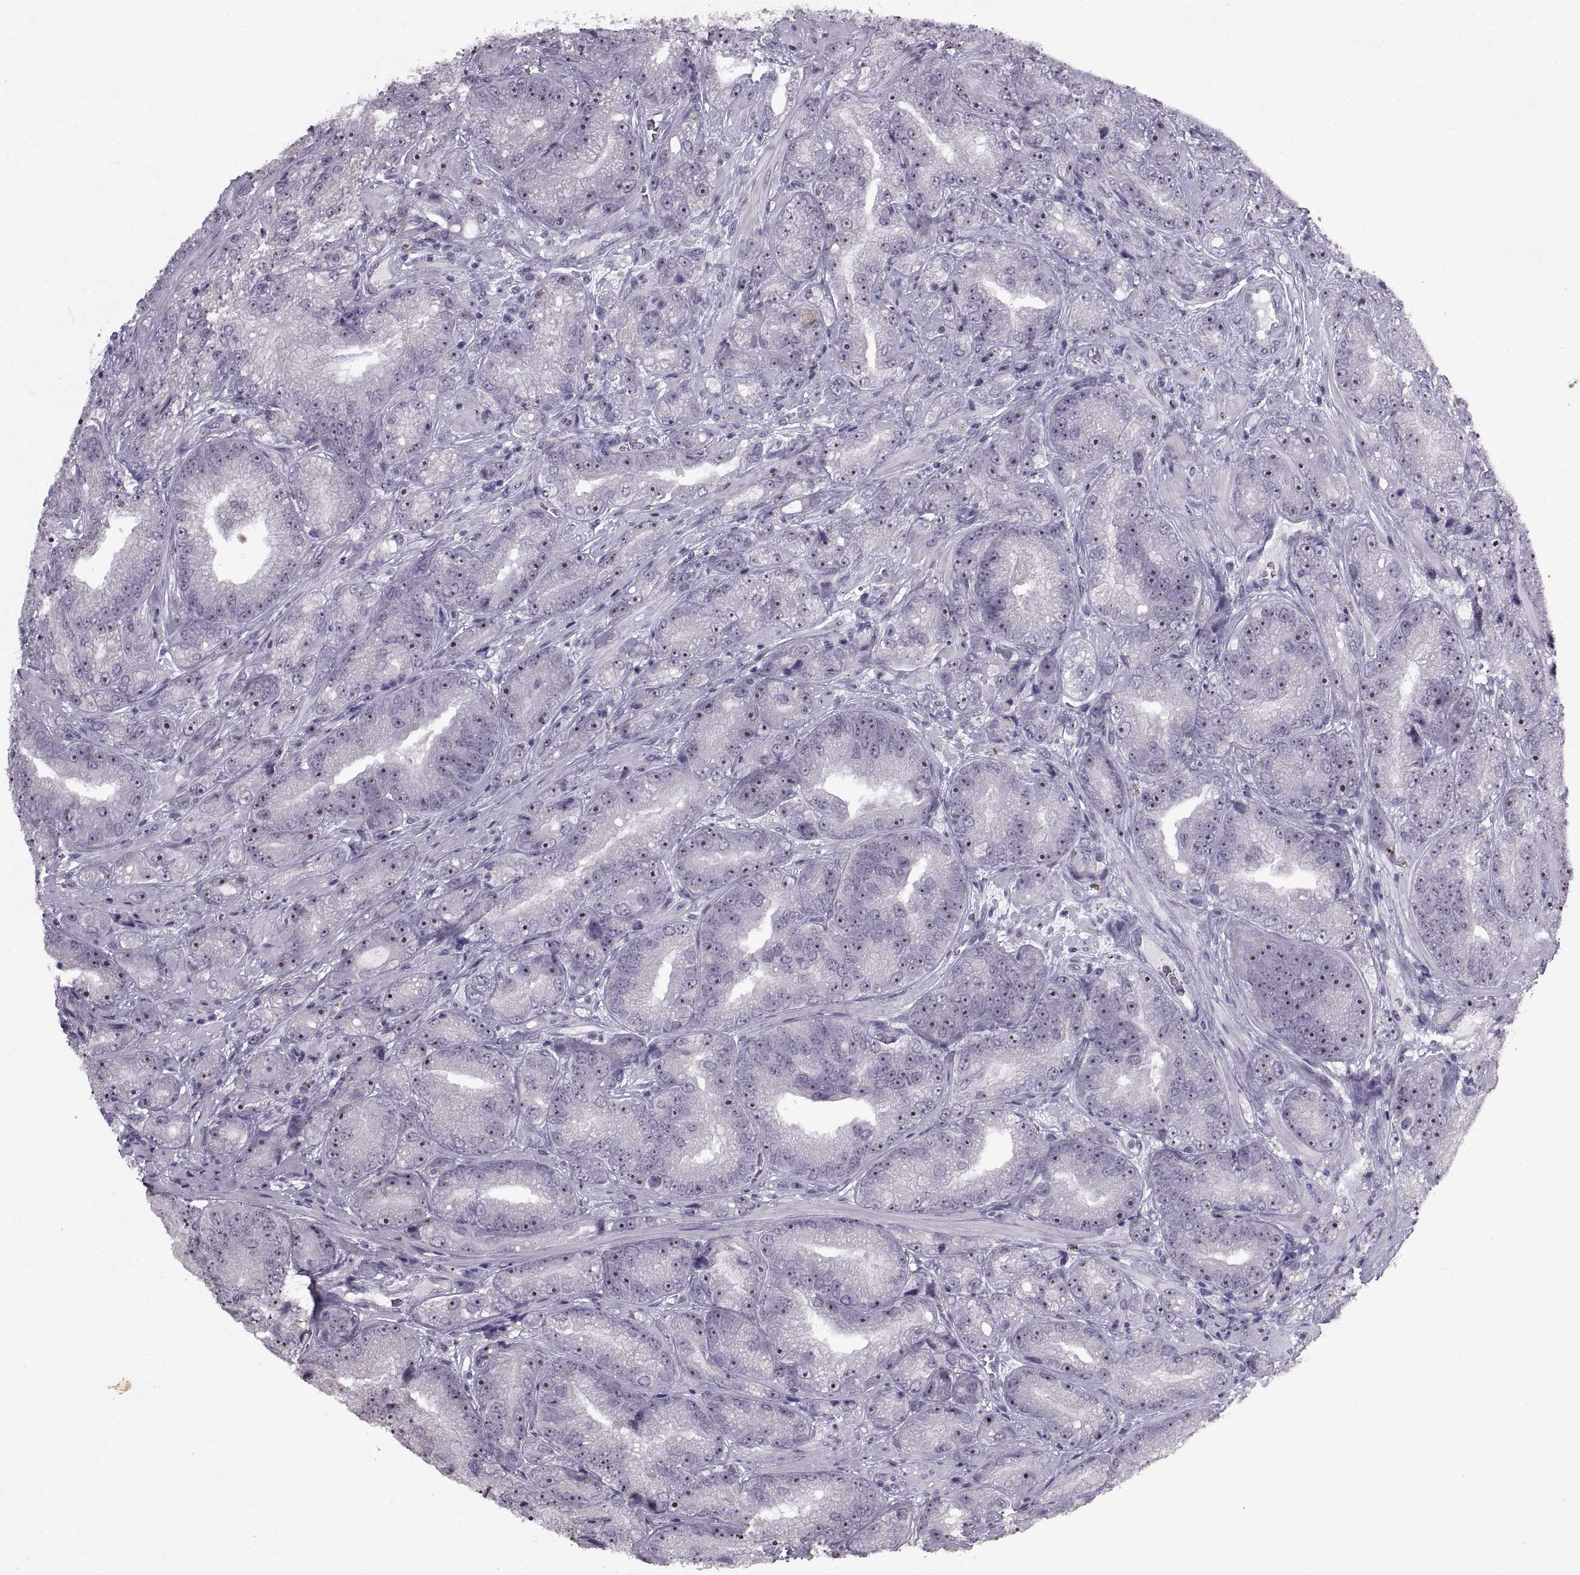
{"staining": {"intensity": "strong", "quantity": "<25%", "location": "nuclear"}, "tissue": "prostate cancer", "cell_type": "Tumor cells", "image_type": "cancer", "snomed": [{"axis": "morphology", "description": "Adenocarcinoma, NOS"}, {"axis": "topography", "description": "Prostate"}], "caption": "Tumor cells display strong nuclear positivity in about <25% of cells in prostate cancer.", "gene": "SINHCAF", "patient": {"sex": "male", "age": 63}}